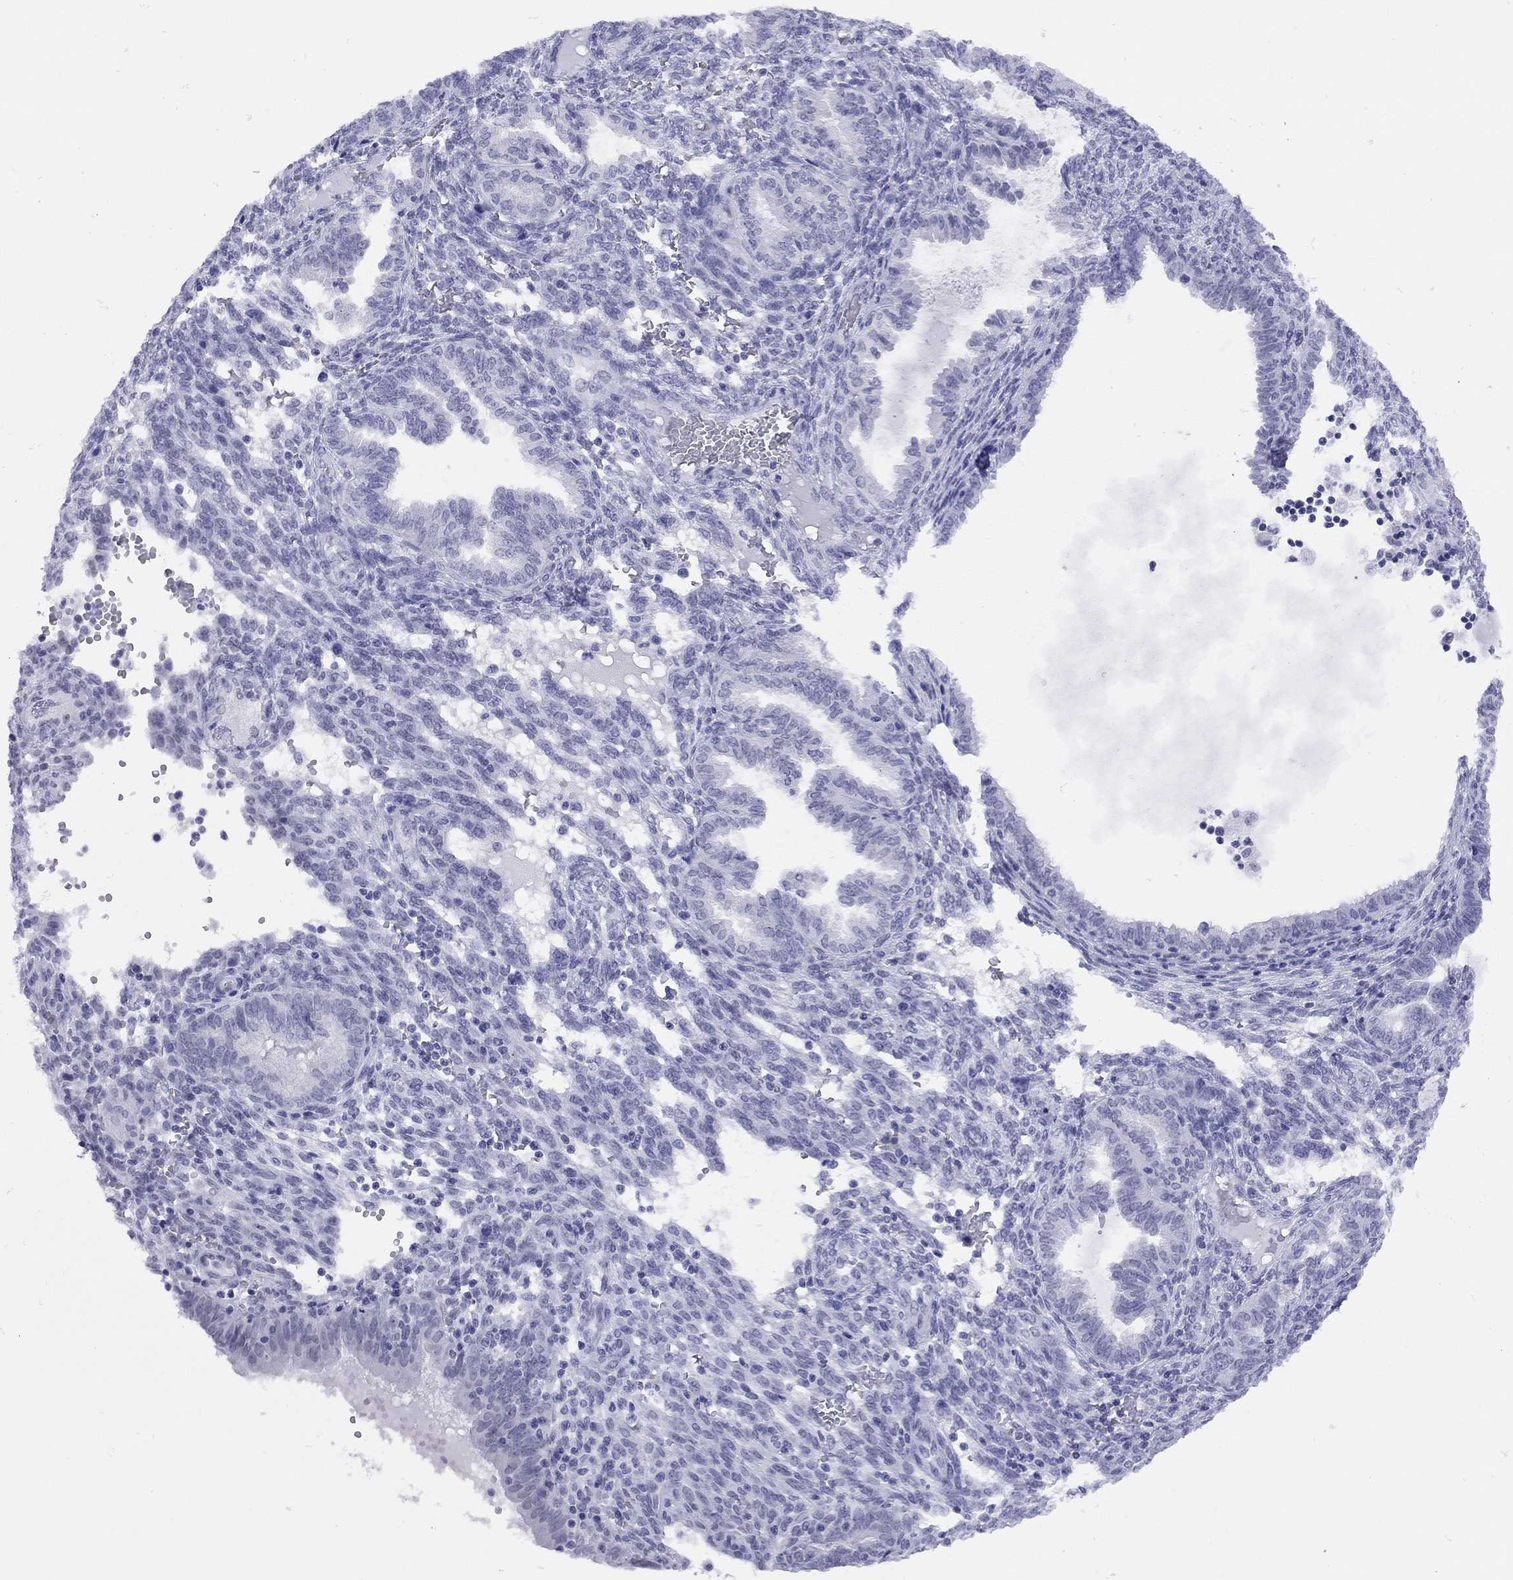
{"staining": {"intensity": "negative", "quantity": "none", "location": "none"}, "tissue": "endometrium", "cell_type": "Cells in endometrial stroma", "image_type": "normal", "snomed": [{"axis": "morphology", "description": "Normal tissue, NOS"}, {"axis": "topography", "description": "Endometrium"}], "caption": "This is an IHC micrograph of normal endometrium. There is no positivity in cells in endometrial stroma.", "gene": "LYAR", "patient": {"sex": "female", "age": 42}}